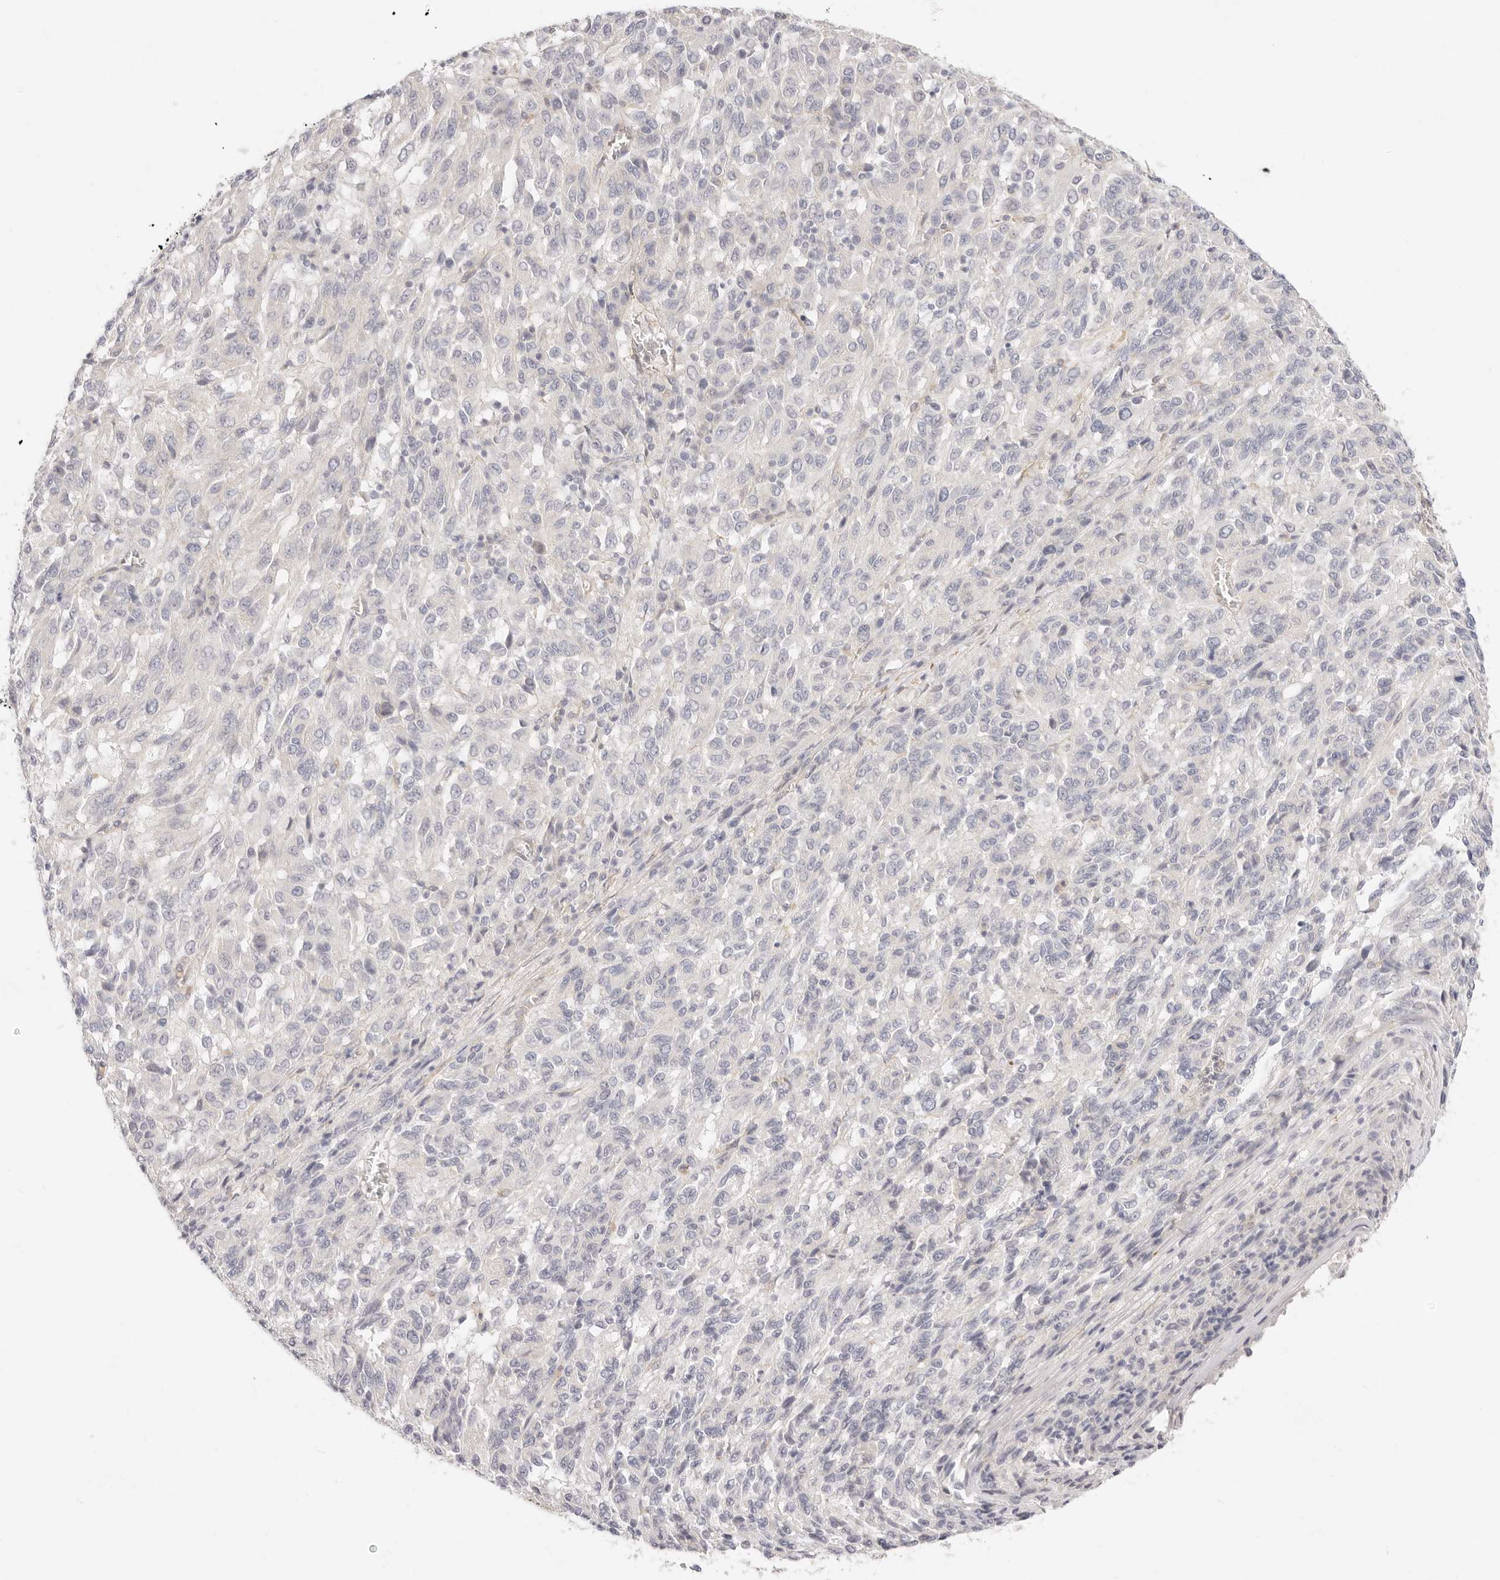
{"staining": {"intensity": "negative", "quantity": "none", "location": "none"}, "tissue": "melanoma", "cell_type": "Tumor cells", "image_type": "cancer", "snomed": [{"axis": "morphology", "description": "Malignant melanoma, Metastatic site"}, {"axis": "topography", "description": "Lung"}], "caption": "DAB (3,3'-diaminobenzidine) immunohistochemical staining of melanoma reveals no significant positivity in tumor cells.", "gene": "UBXN10", "patient": {"sex": "male", "age": 64}}